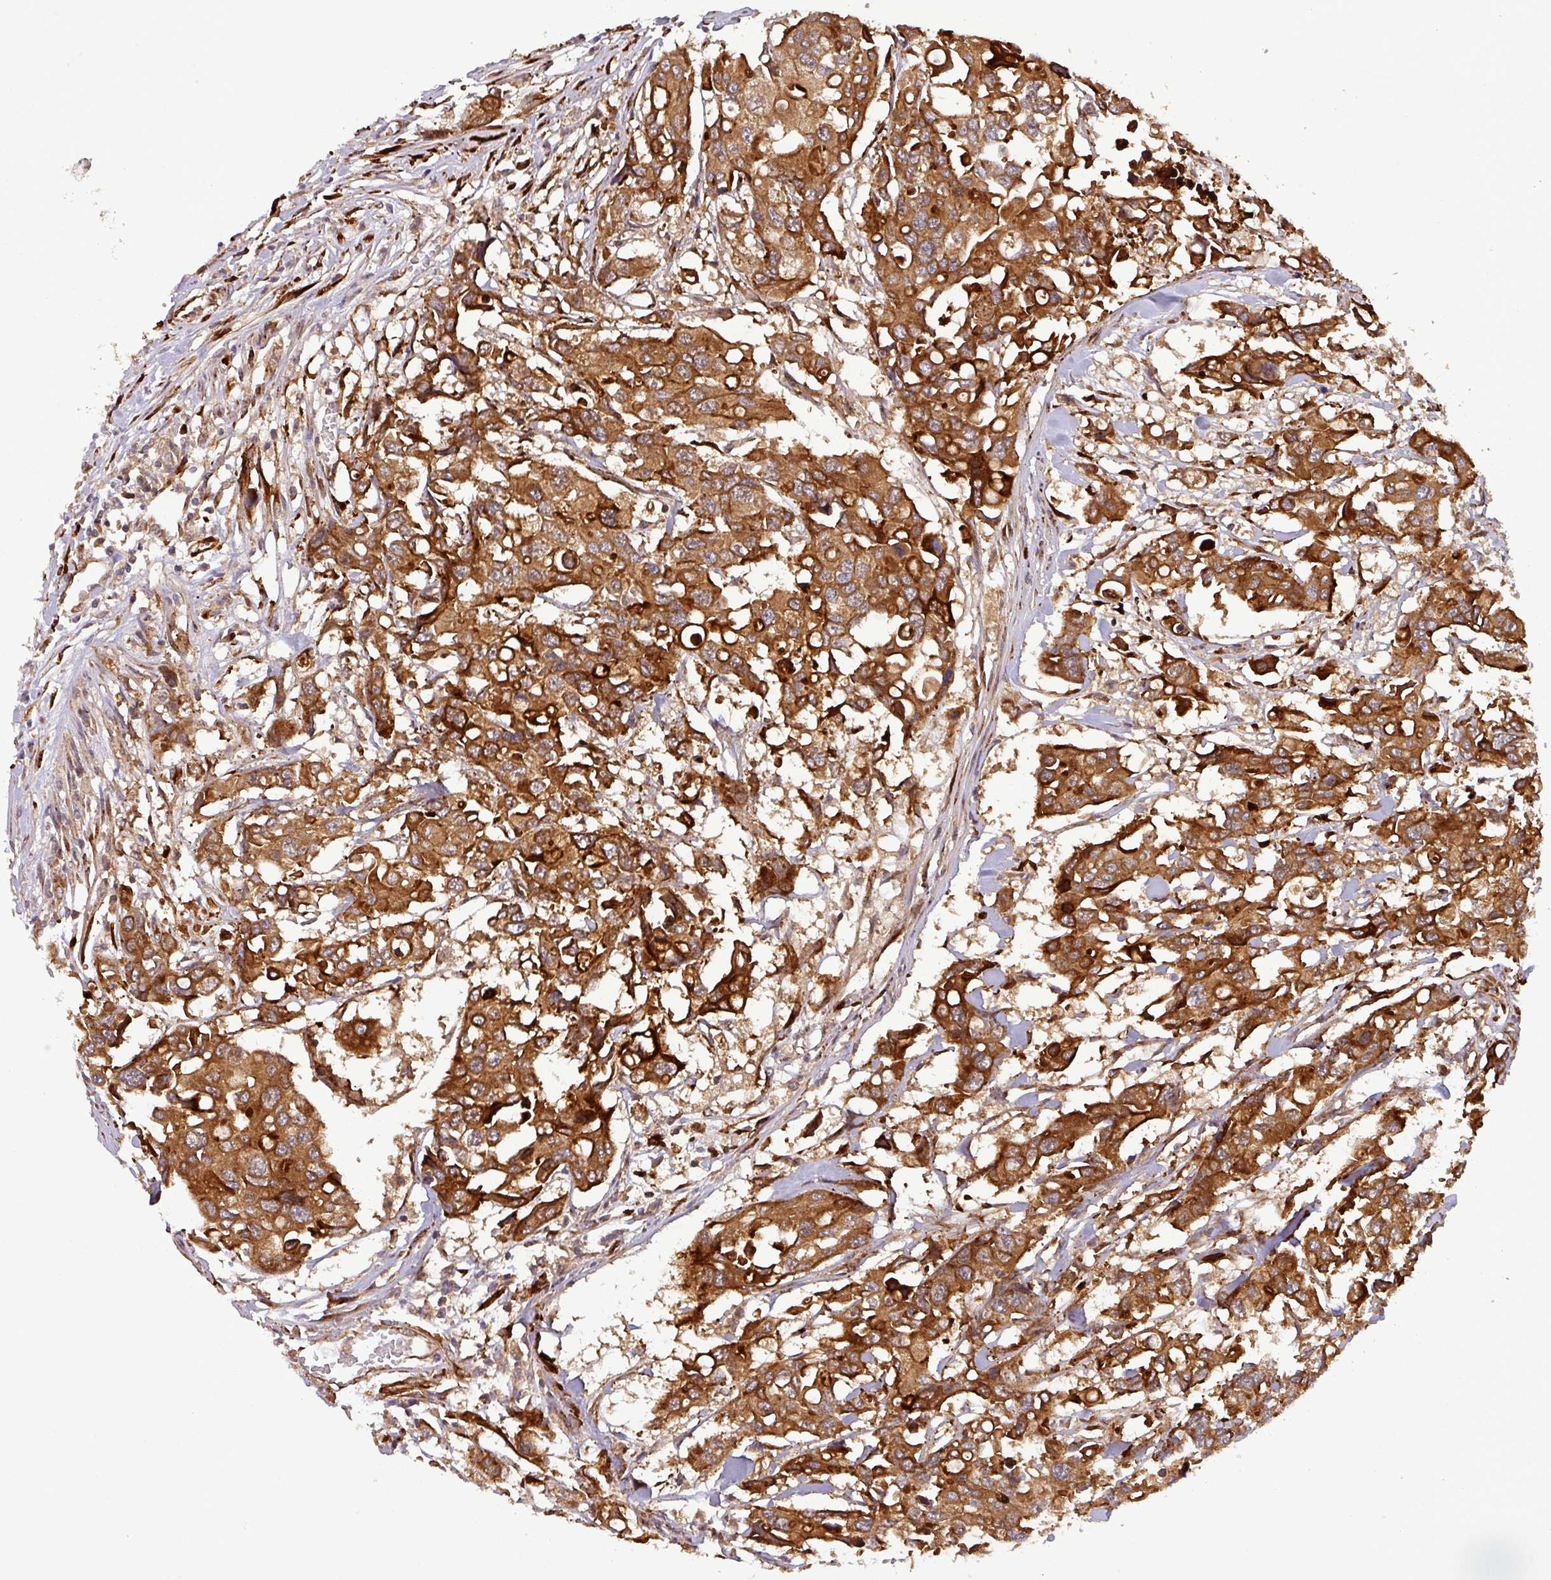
{"staining": {"intensity": "strong", "quantity": ">75%", "location": "cytoplasmic/membranous"}, "tissue": "colorectal cancer", "cell_type": "Tumor cells", "image_type": "cancer", "snomed": [{"axis": "morphology", "description": "Adenocarcinoma, NOS"}, {"axis": "topography", "description": "Colon"}], "caption": "Immunohistochemical staining of colorectal adenocarcinoma shows high levels of strong cytoplasmic/membranous protein staining in approximately >75% of tumor cells.", "gene": "ART1", "patient": {"sex": "male", "age": 77}}